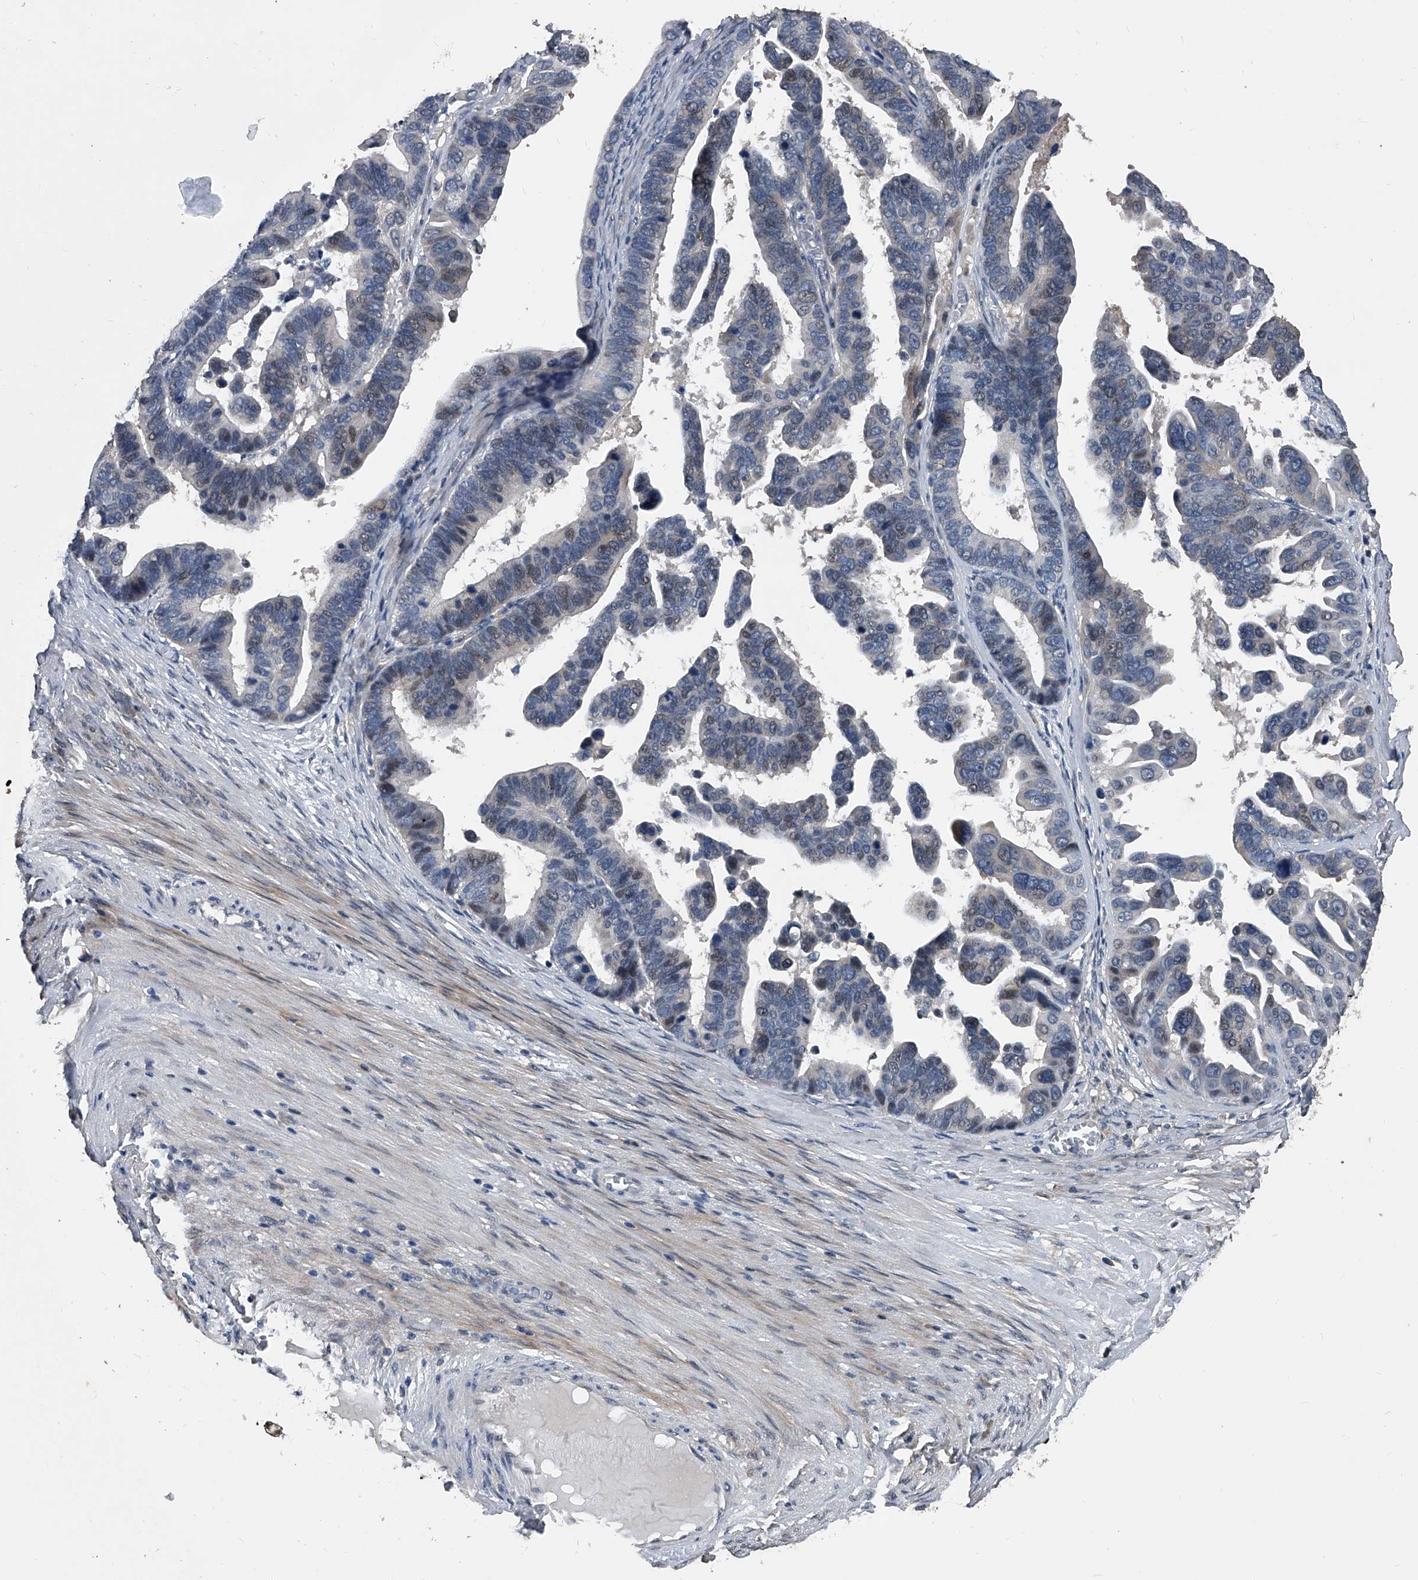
{"staining": {"intensity": "weak", "quantity": "<25%", "location": "nuclear"}, "tissue": "ovarian cancer", "cell_type": "Tumor cells", "image_type": "cancer", "snomed": [{"axis": "morphology", "description": "Cystadenocarcinoma, serous, NOS"}, {"axis": "topography", "description": "Ovary"}], "caption": "Histopathology image shows no significant protein positivity in tumor cells of ovarian serous cystadenocarcinoma.", "gene": "PHACTR1", "patient": {"sex": "female", "age": 56}}